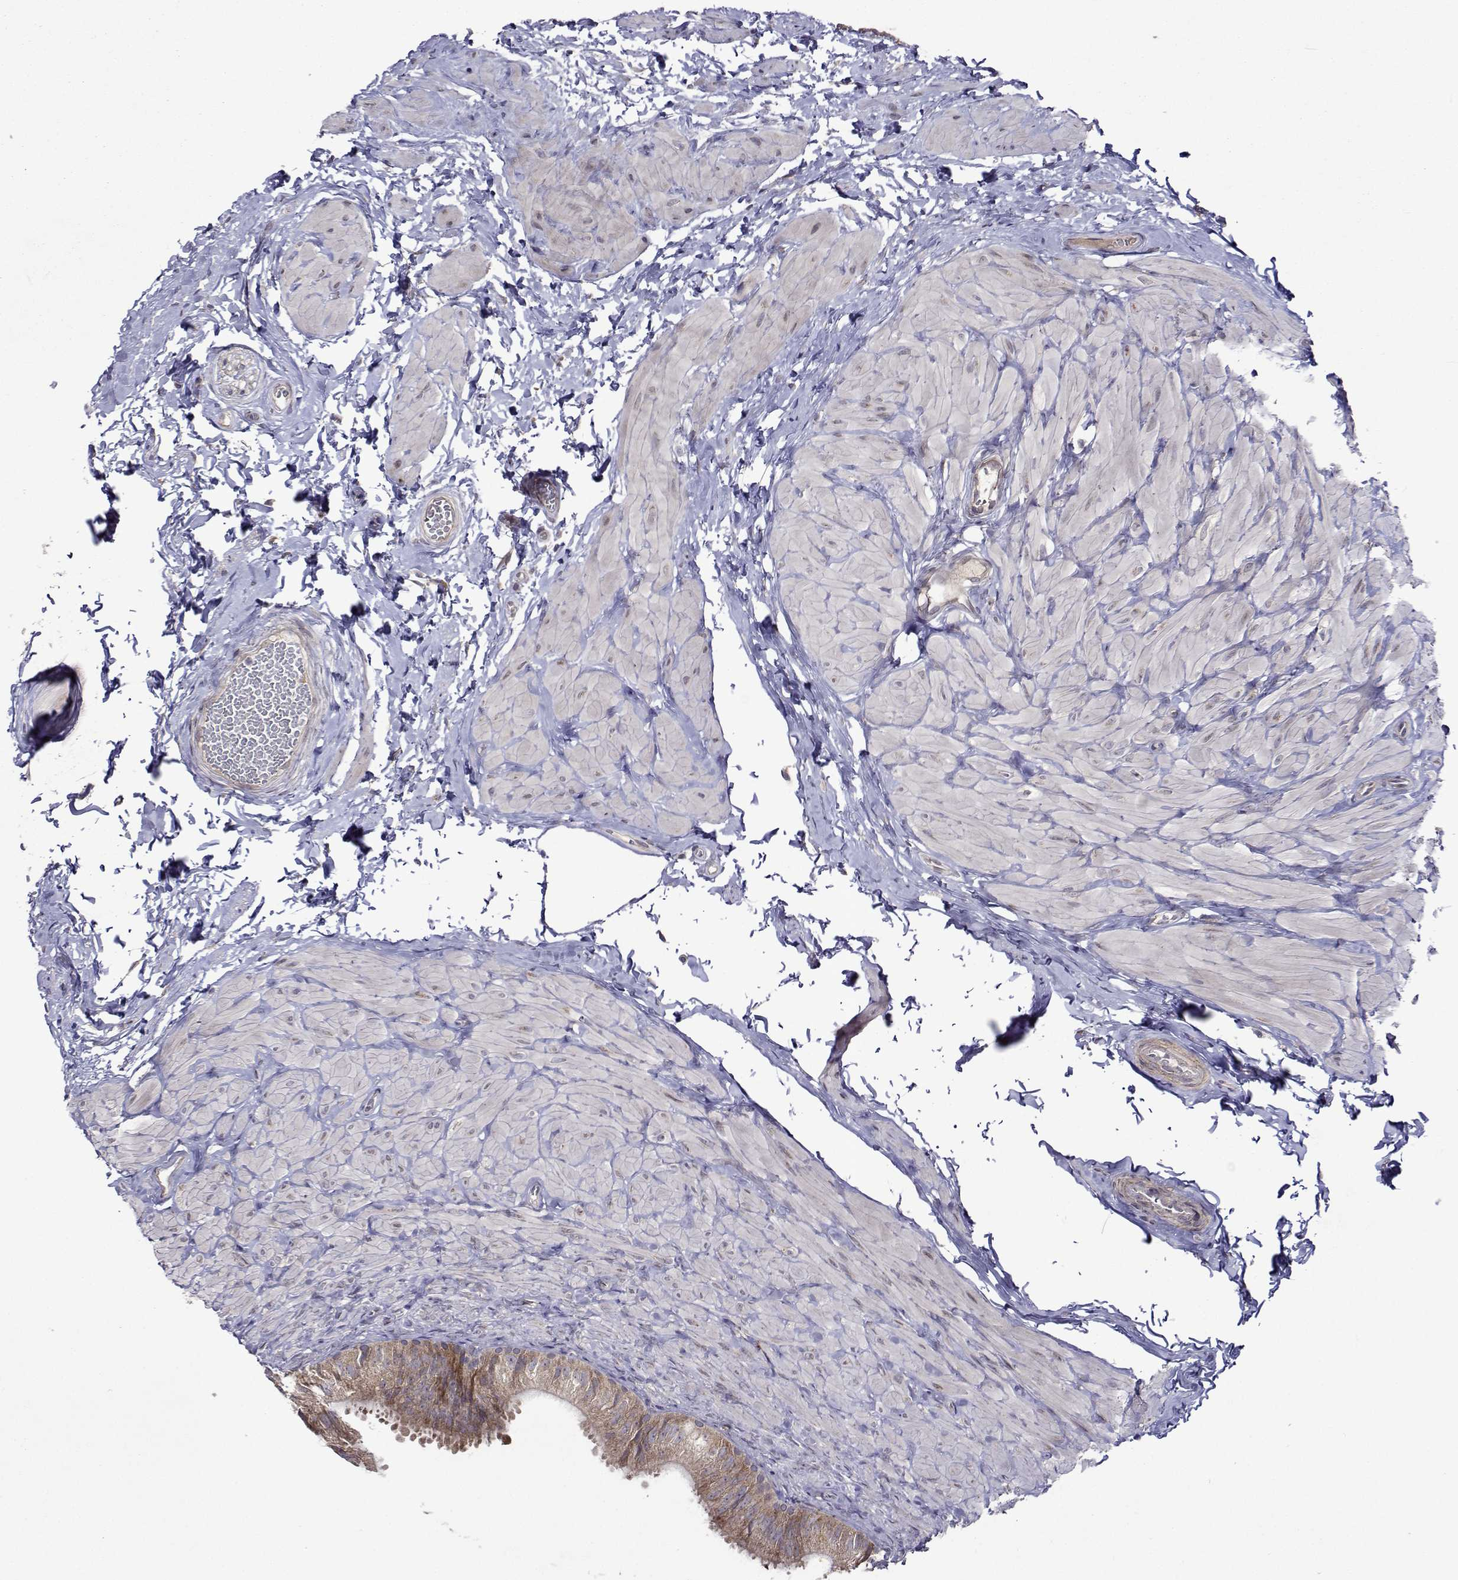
{"staining": {"intensity": "weak", "quantity": ">75%", "location": "cytoplasmic/membranous"}, "tissue": "epididymis", "cell_type": "Glandular cells", "image_type": "normal", "snomed": [{"axis": "morphology", "description": "Normal tissue, NOS"}, {"axis": "topography", "description": "Epididymis, spermatic cord, NOS"}, {"axis": "topography", "description": "Epididymis"}, {"axis": "topography", "description": "Peripheral nerve tissue"}], "caption": "Protein staining of benign epididymis shows weak cytoplasmic/membranous staining in approximately >75% of glandular cells.", "gene": "TARBP2", "patient": {"sex": "male", "age": 29}}